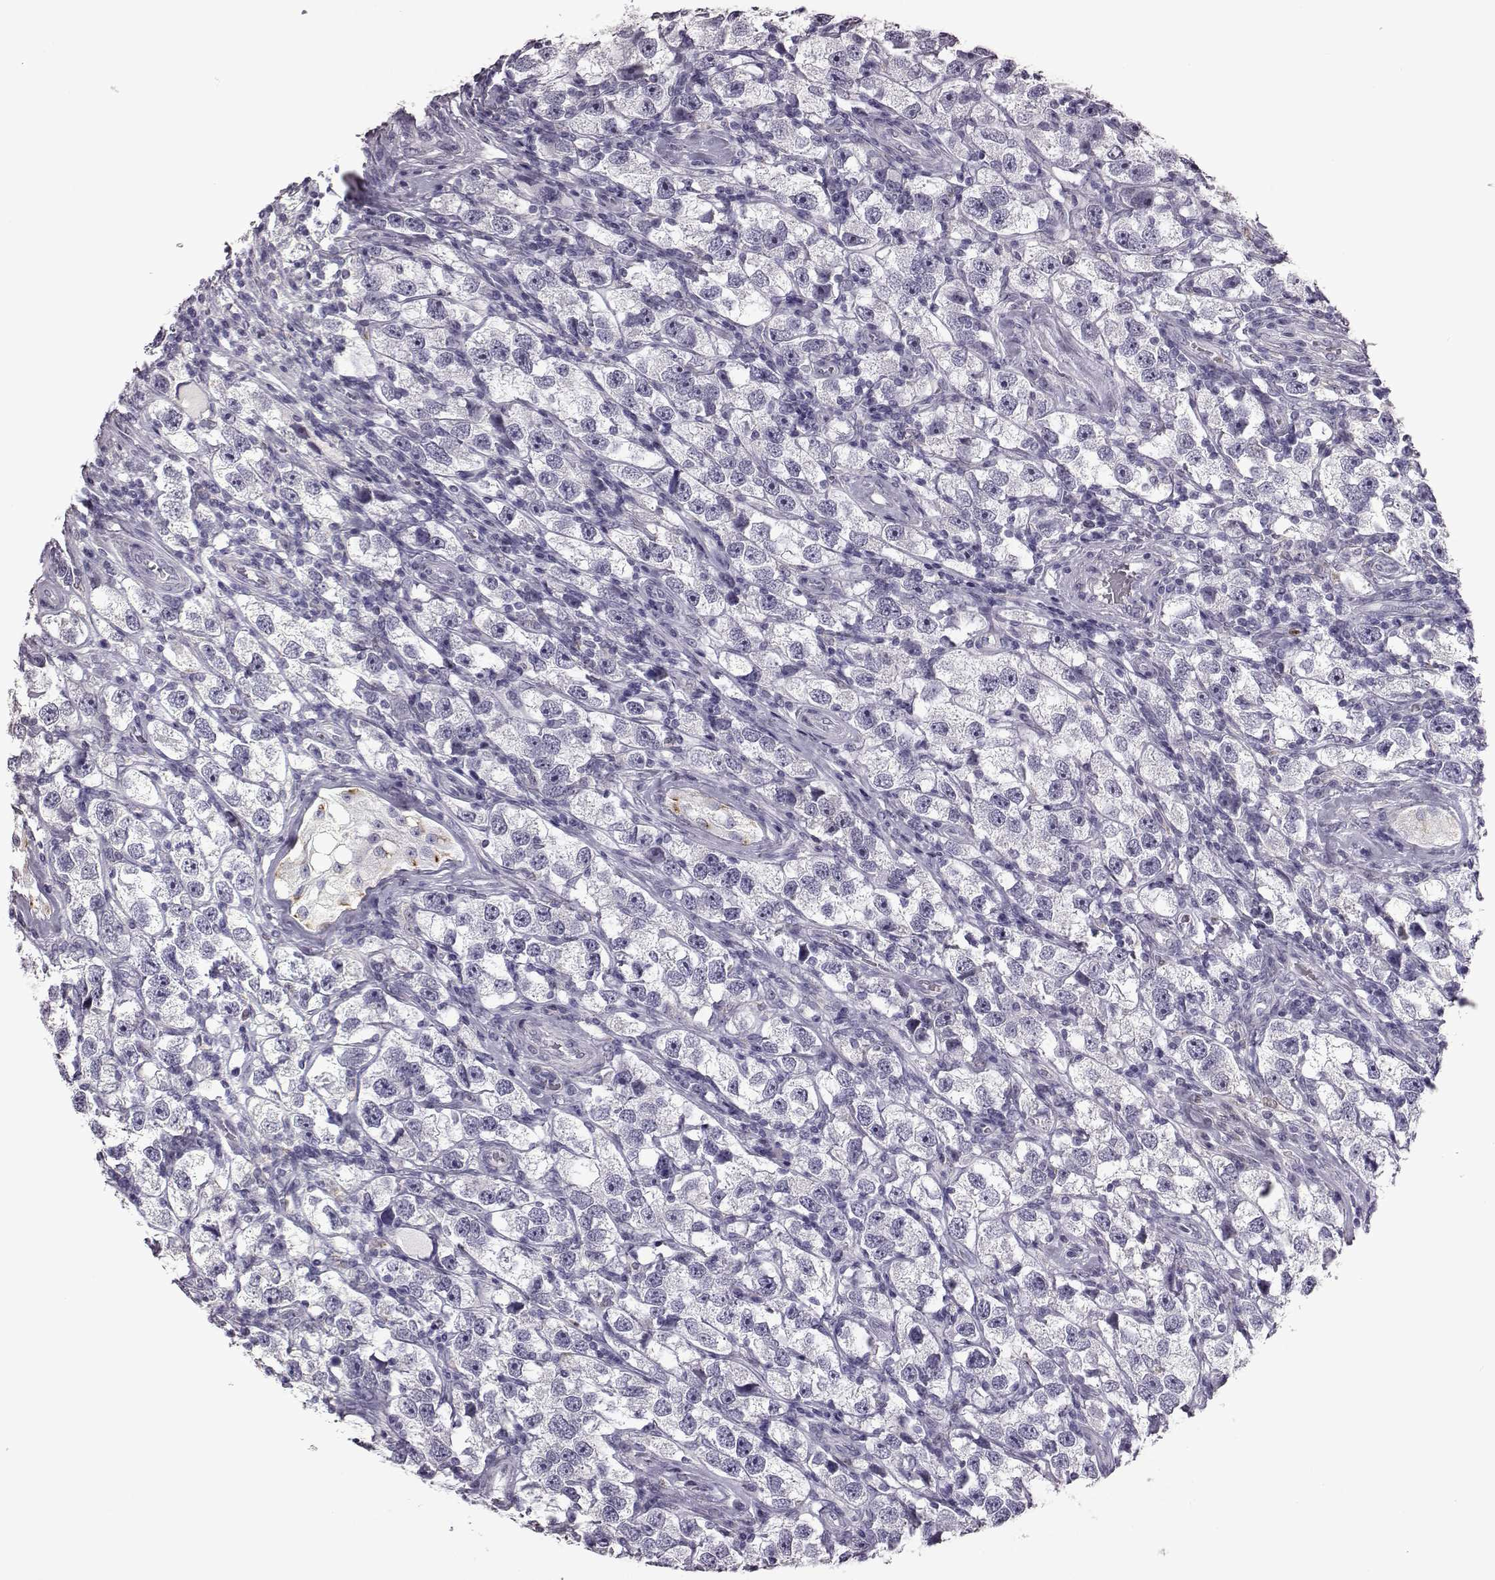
{"staining": {"intensity": "negative", "quantity": "none", "location": "none"}, "tissue": "testis cancer", "cell_type": "Tumor cells", "image_type": "cancer", "snomed": [{"axis": "morphology", "description": "Seminoma, NOS"}, {"axis": "topography", "description": "Testis"}], "caption": "There is no significant expression in tumor cells of testis cancer.", "gene": "PRR9", "patient": {"sex": "male", "age": 26}}